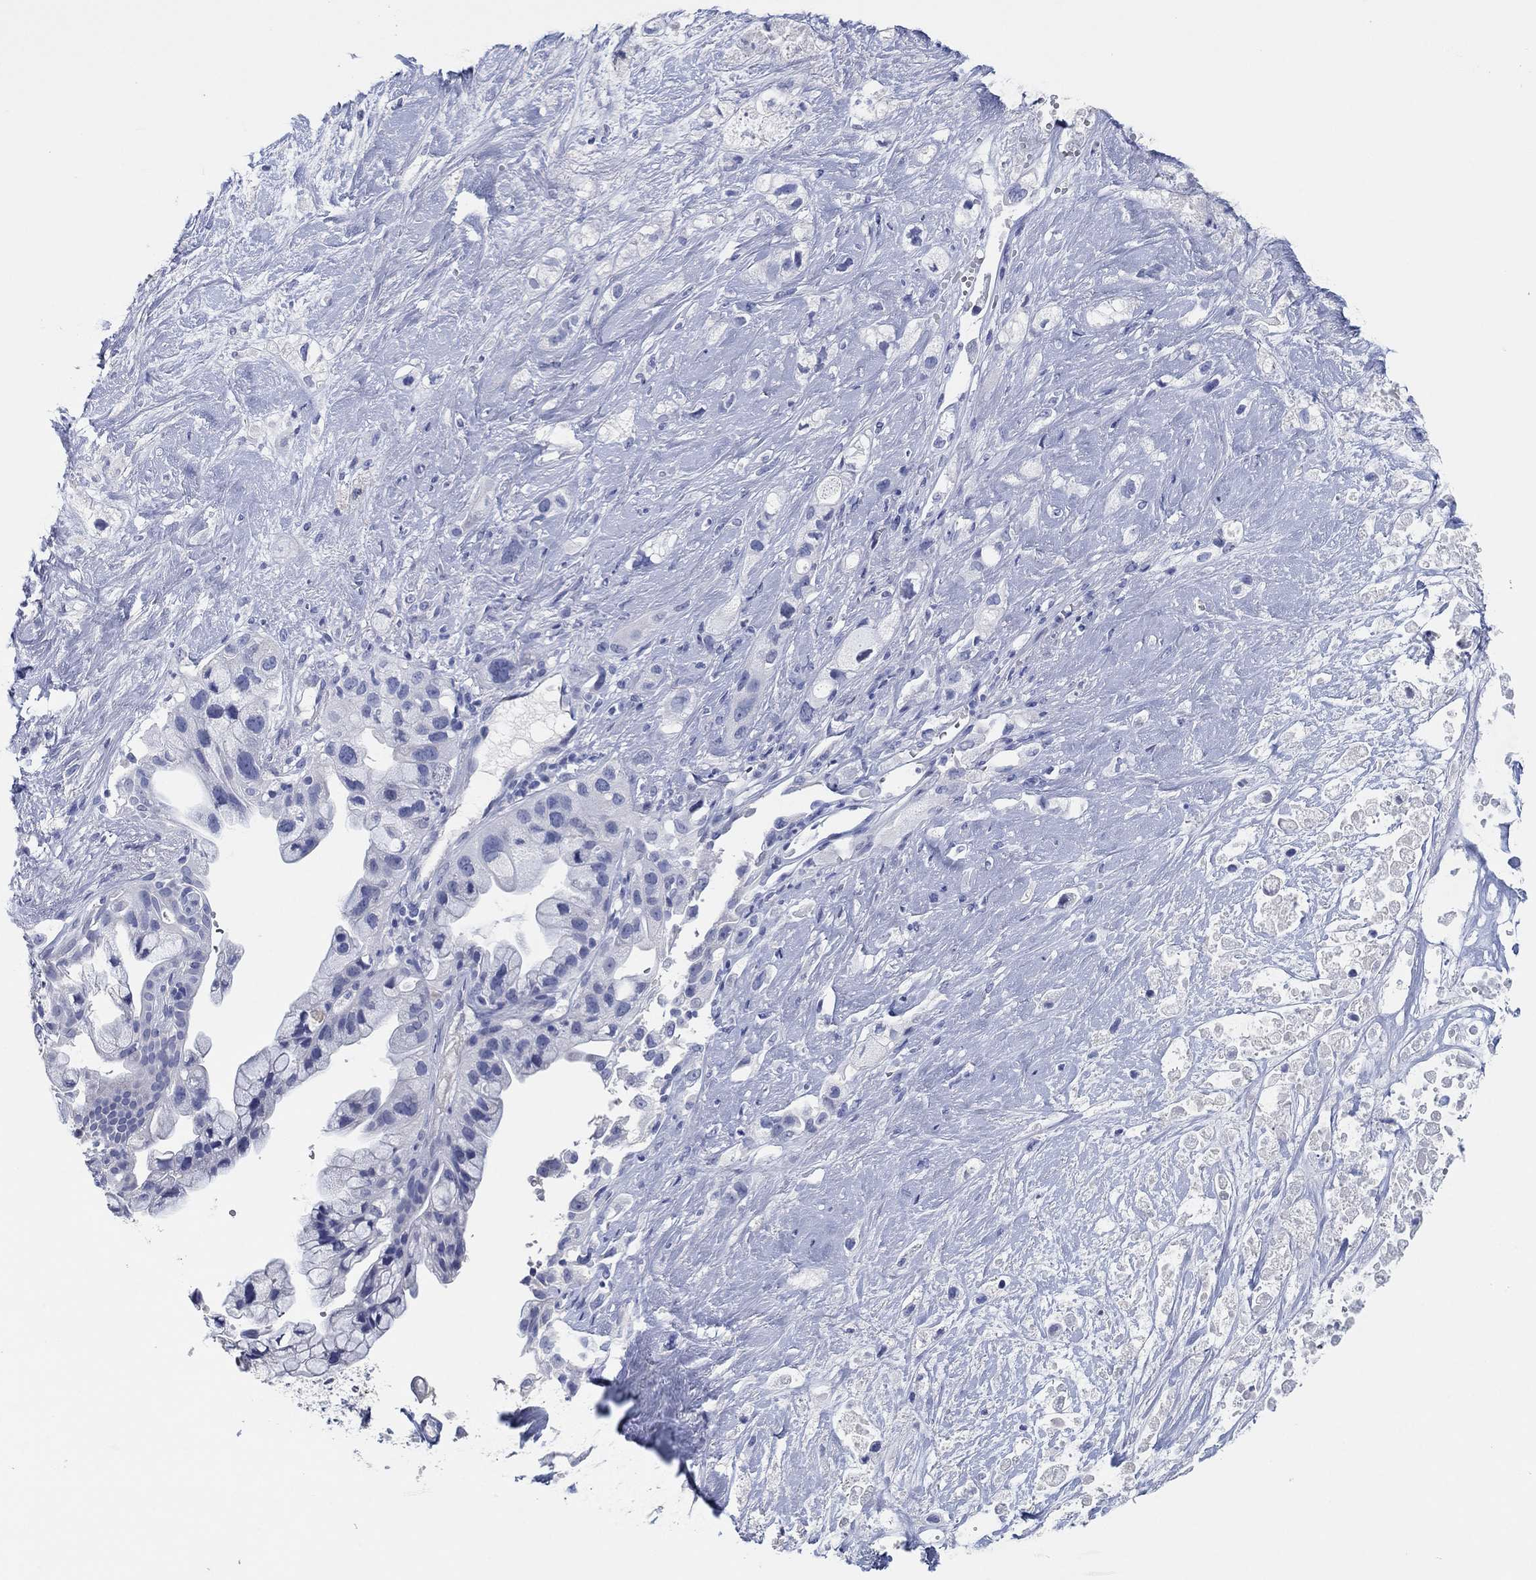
{"staining": {"intensity": "negative", "quantity": "none", "location": "none"}, "tissue": "pancreatic cancer", "cell_type": "Tumor cells", "image_type": "cancer", "snomed": [{"axis": "morphology", "description": "Adenocarcinoma, NOS"}, {"axis": "topography", "description": "Pancreas"}], "caption": "This is a micrograph of immunohistochemistry staining of pancreatic cancer, which shows no staining in tumor cells.", "gene": "POU5F1", "patient": {"sex": "male", "age": 44}}